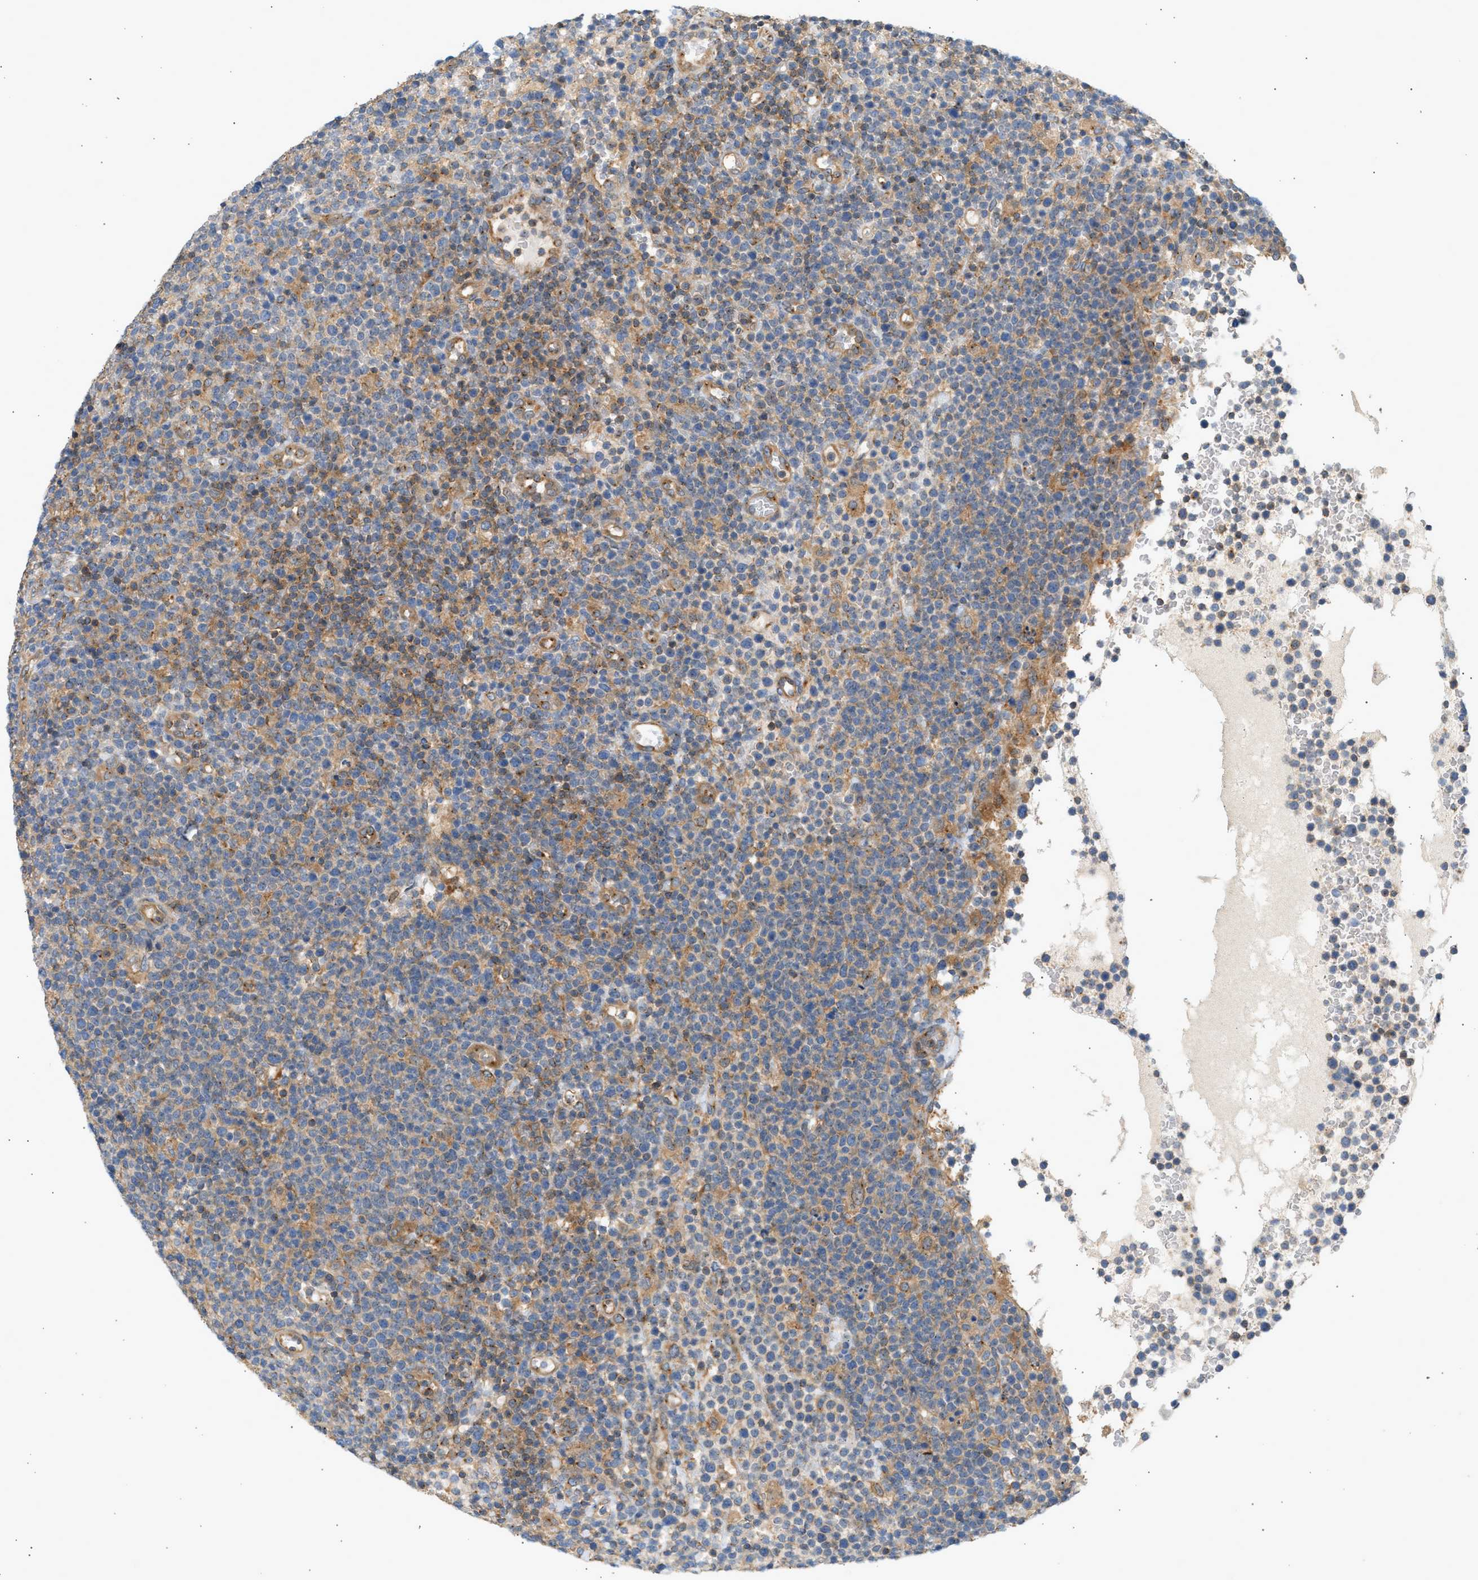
{"staining": {"intensity": "weak", "quantity": "25%-75%", "location": "cytoplasmic/membranous"}, "tissue": "lymphoma", "cell_type": "Tumor cells", "image_type": "cancer", "snomed": [{"axis": "morphology", "description": "Malignant lymphoma, non-Hodgkin's type, High grade"}, {"axis": "topography", "description": "Lymph node"}], "caption": "Protein positivity by IHC reveals weak cytoplasmic/membranous expression in about 25%-75% of tumor cells in high-grade malignant lymphoma, non-Hodgkin's type.", "gene": "PAFAH1B1", "patient": {"sex": "male", "age": 61}}